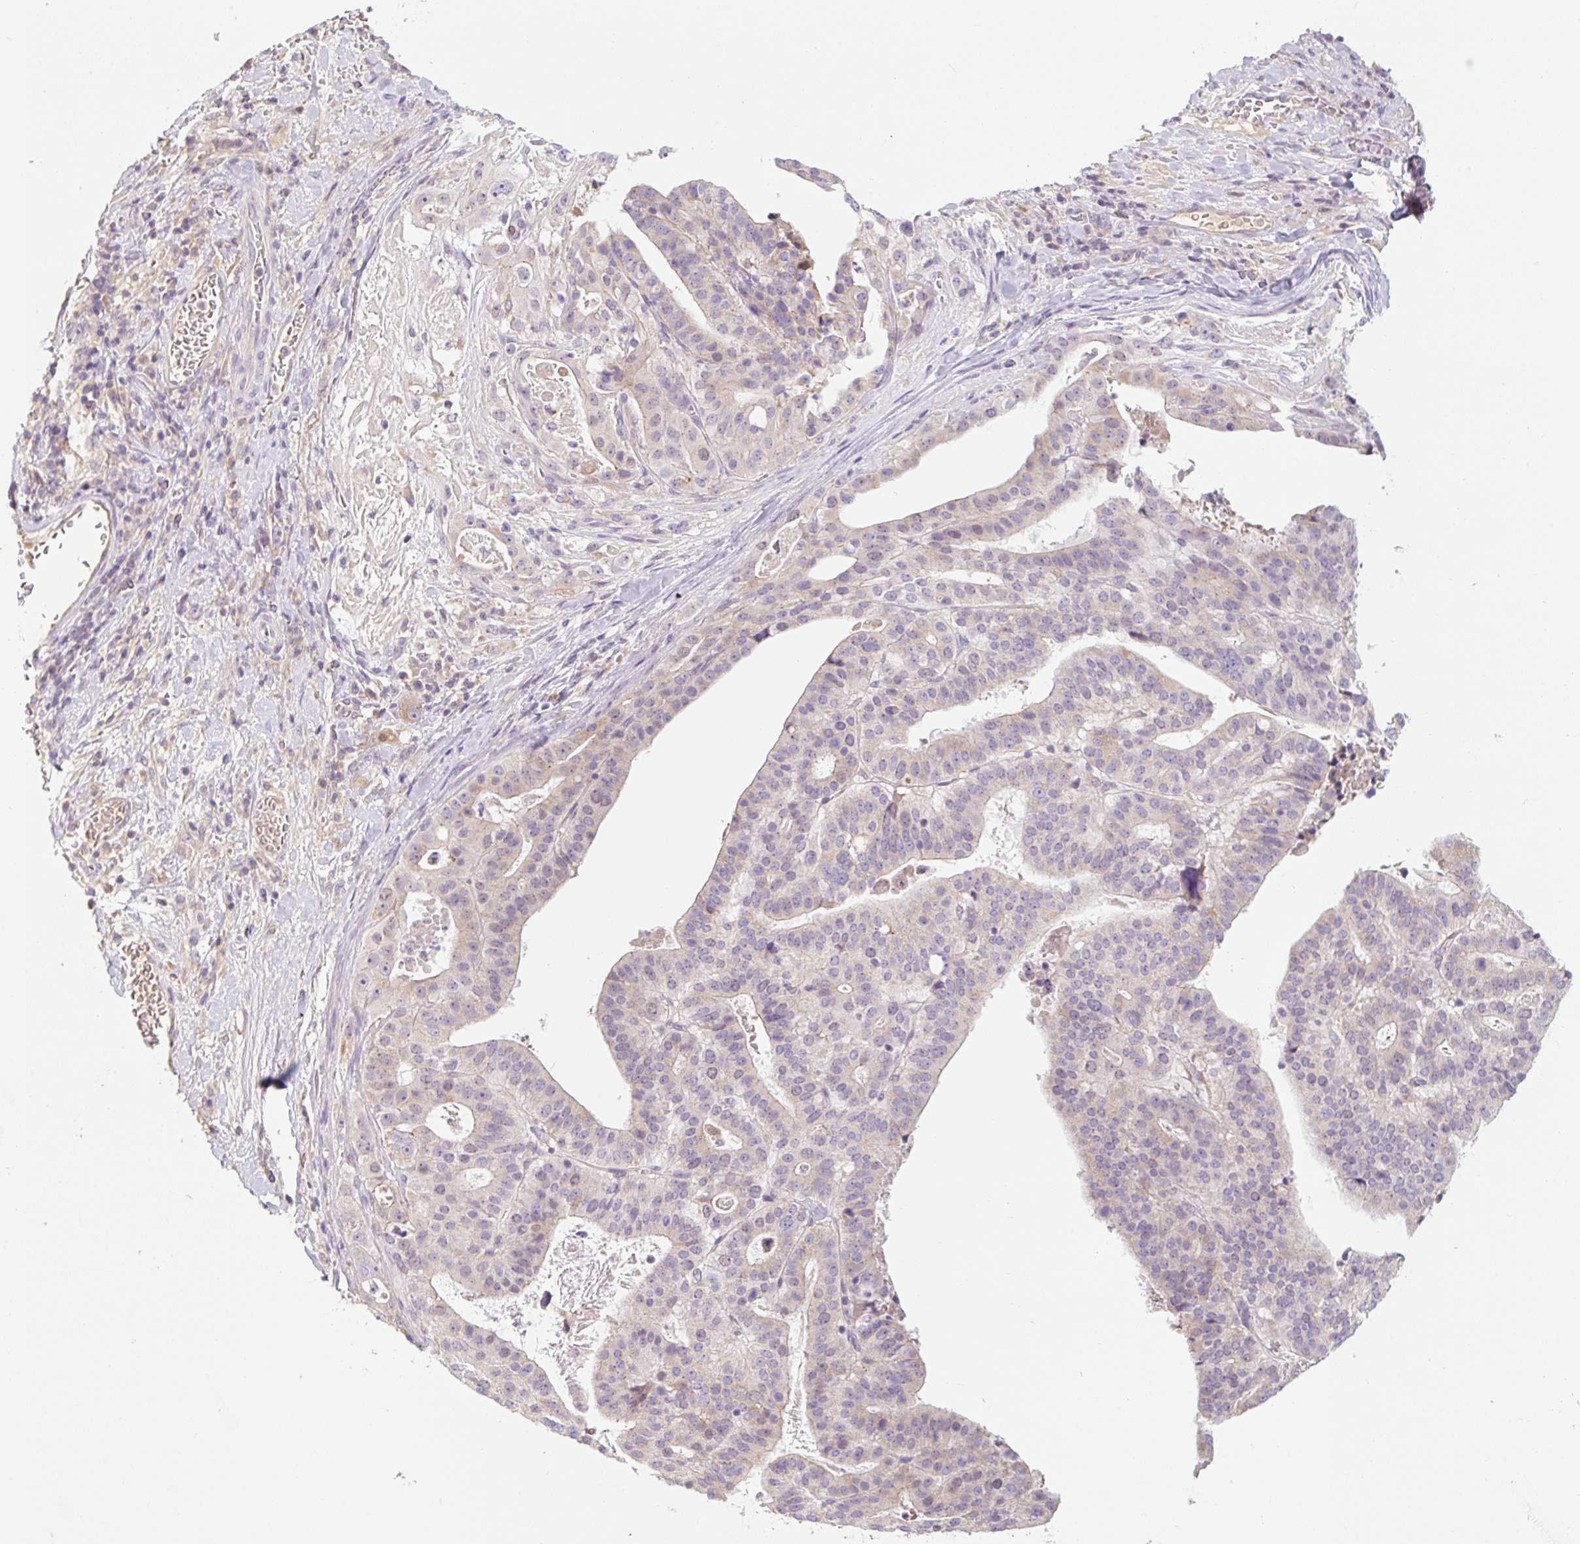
{"staining": {"intensity": "moderate", "quantity": "25%-75%", "location": "cytoplasmic/membranous"}, "tissue": "stomach cancer", "cell_type": "Tumor cells", "image_type": "cancer", "snomed": [{"axis": "morphology", "description": "Adenocarcinoma, NOS"}, {"axis": "topography", "description": "Stomach"}], "caption": "Immunohistochemical staining of stomach cancer displays moderate cytoplasmic/membranous protein staining in approximately 25%-75% of tumor cells. The staining was performed using DAB to visualize the protein expression in brown, while the nuclei were stained in blue with hematoxylin (Magnification: 20x).", "gene": "MIA2", "patient": {"sex": "male", "age": 48}}